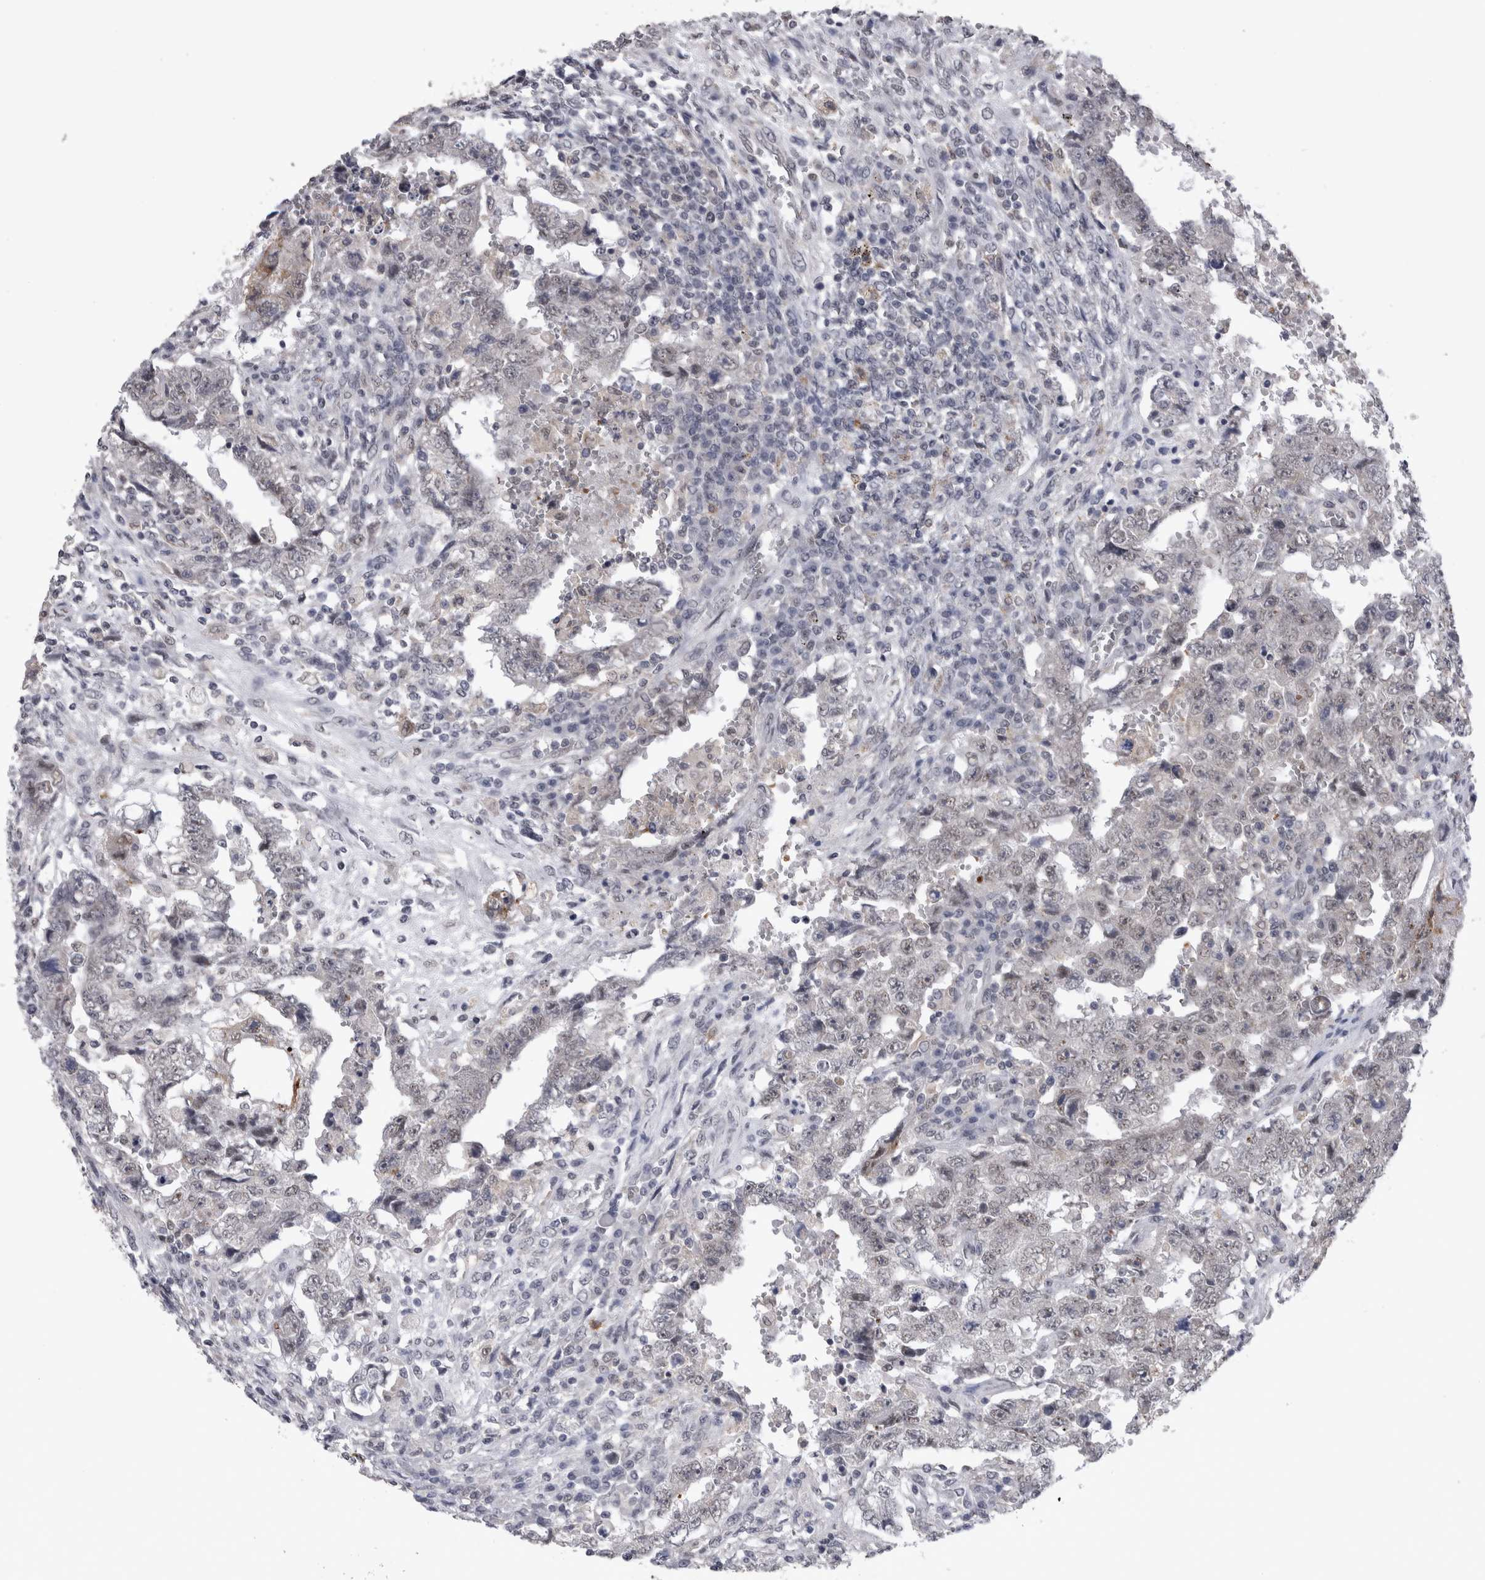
{"staining": {"intensity": "negative", "quantity": "none", "location": "none"}, "tissue": "testis cancer", "cell_type": "Tumor cells", "image_type": "cancer", "snomed": [{"axis": "morphology", "description": "Carcinoma, Embryonal, NOS"}, {"axis": "topography", "description": "Testis"}], "caption": "This is an immunohistochemistry image of human embryonal carcinoma (testis). There is no expression in tumor cells.", "gene": "PEBP4", "patient": {"sex": "male", "age": 26}}